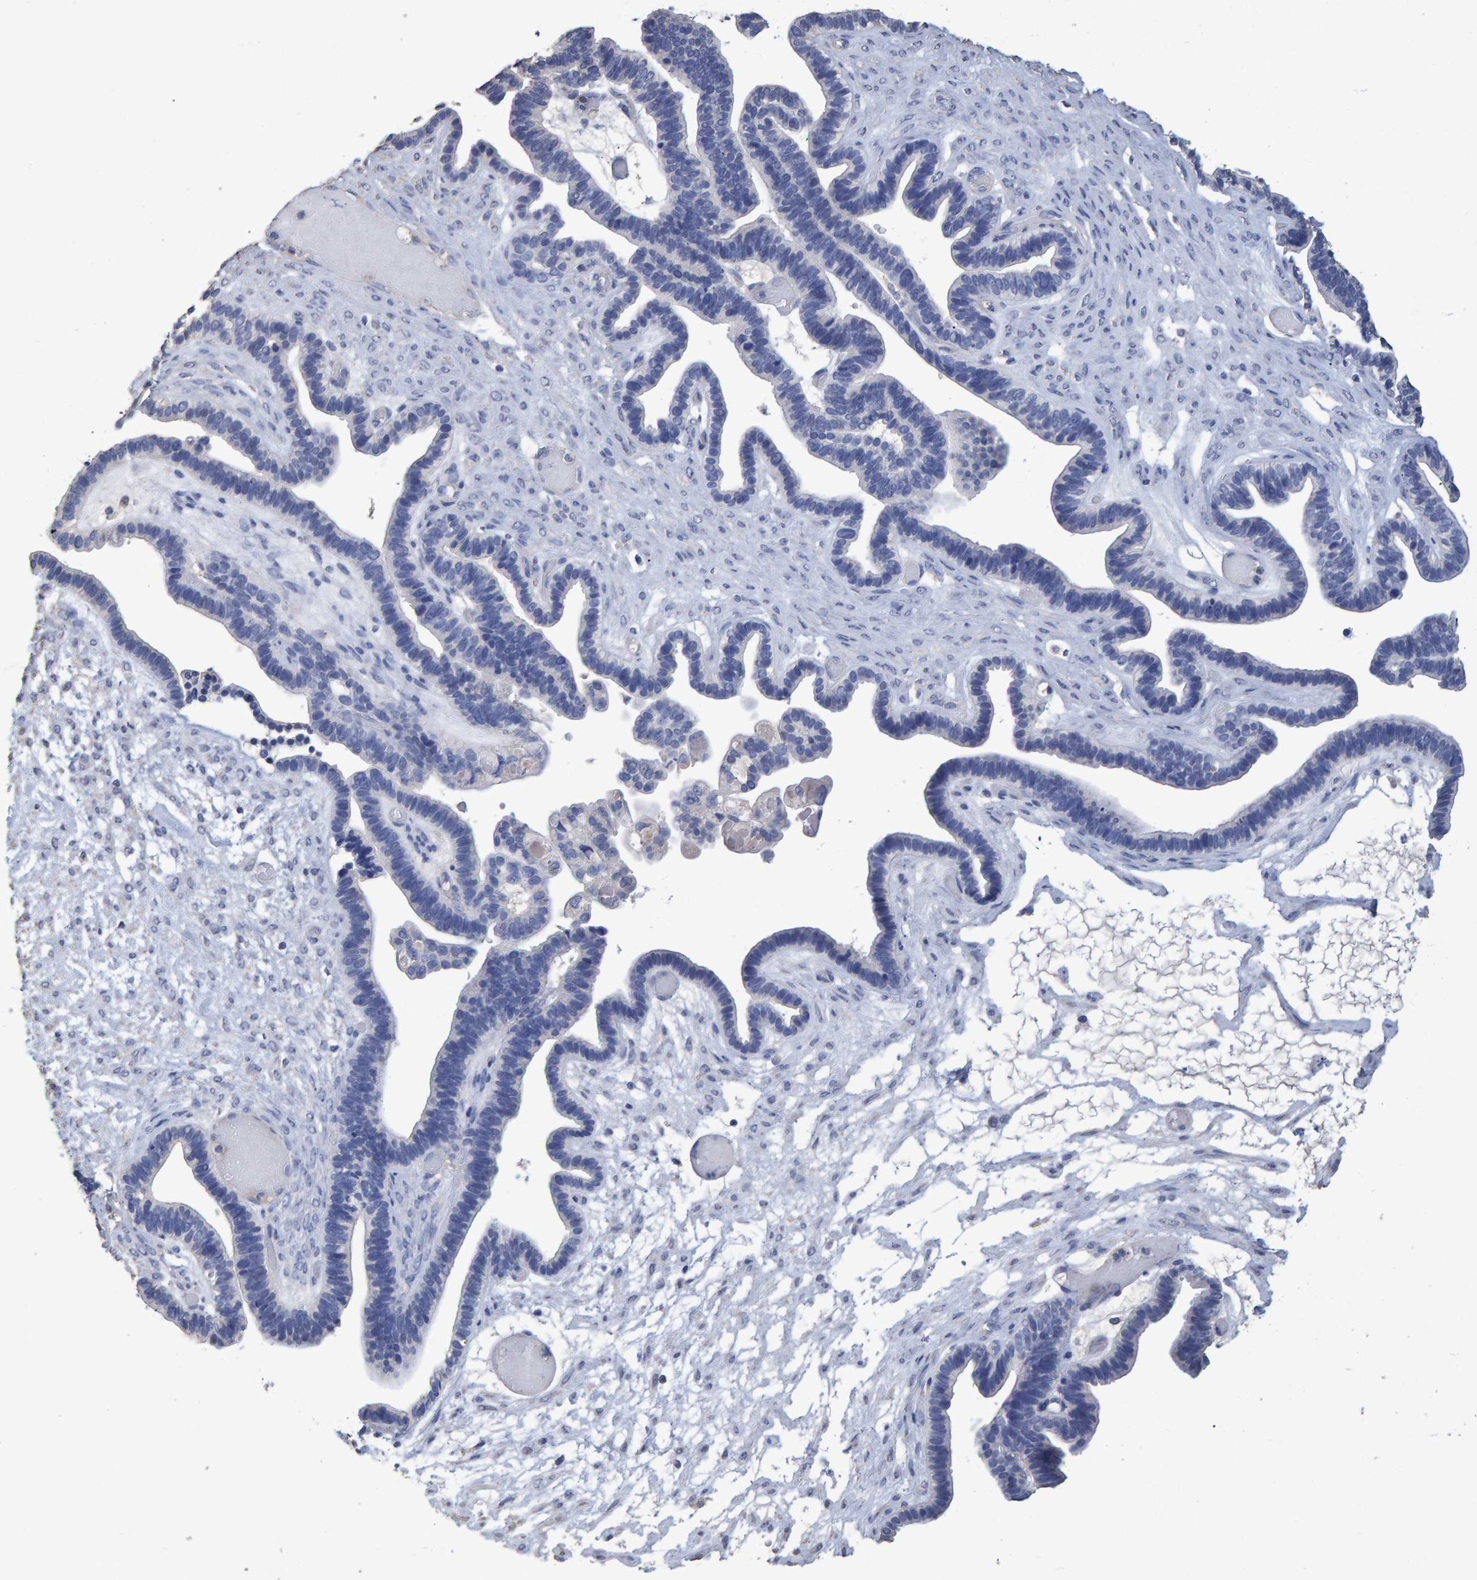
{"staining": {"intensity": "negative", "quantity": "none", "location": "none"}, "tissue": "ovarian cancer", "cell_type": "Tumor cells", "image_type": "cancer", "snomed": [{"axis": "morphology", "description": "Cystadenocarcinoma, serous, NOS"}, {"axis": "topography", "description": "Ovary"}], "caption": "A high-resolution image shows IHC staining of ovarian serous cystadenocarcinoma, which exhibits no significant staining in tumor cells. (Stains: DAB IHC with hematoxylin counter stain, Microscopy: brightfield microscopy at high magnification).", "gene": "HEMGN", "patient": {"sex": "female", "age": 56}}